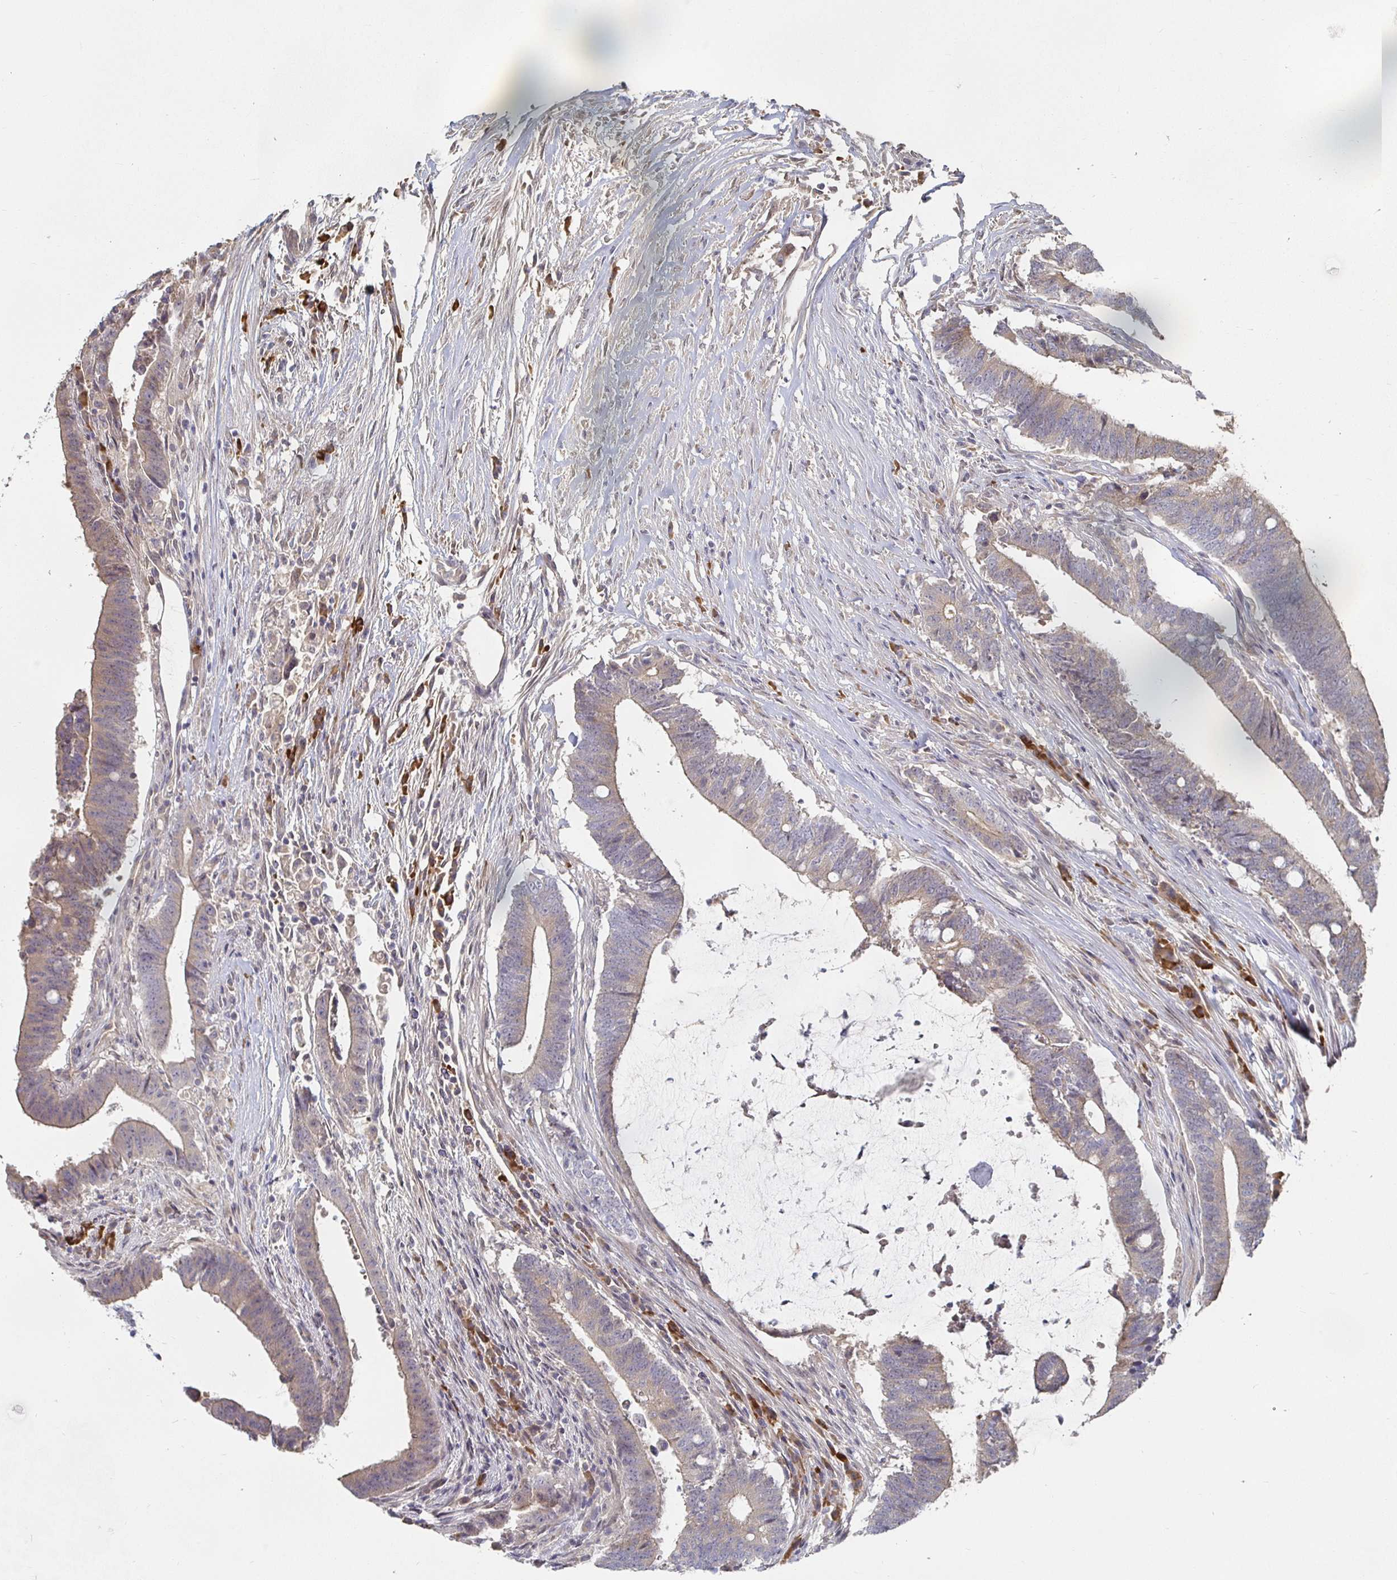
{"staining": {"intensity": "weak", "quantity": "25%-75%", "location": "cytoplasmic/membranous"}, "tissue": "colorectal cancer", "cell_type": "Tumor cells", "image_type": "cancer", "snomed": [{"axis": "morphology", "description": "Adenocarcinoma, NOS"}, {"axis": "topography", "description": "Colon"}], "caption": "Brown immunohistochemical staining in colorectal cancer shows weak cytoplasmic/membranous staining in approximately 25%-75% of tumor cells.", "gene": "MEIS1", "patient": {"sex": "female", "age": 43}}